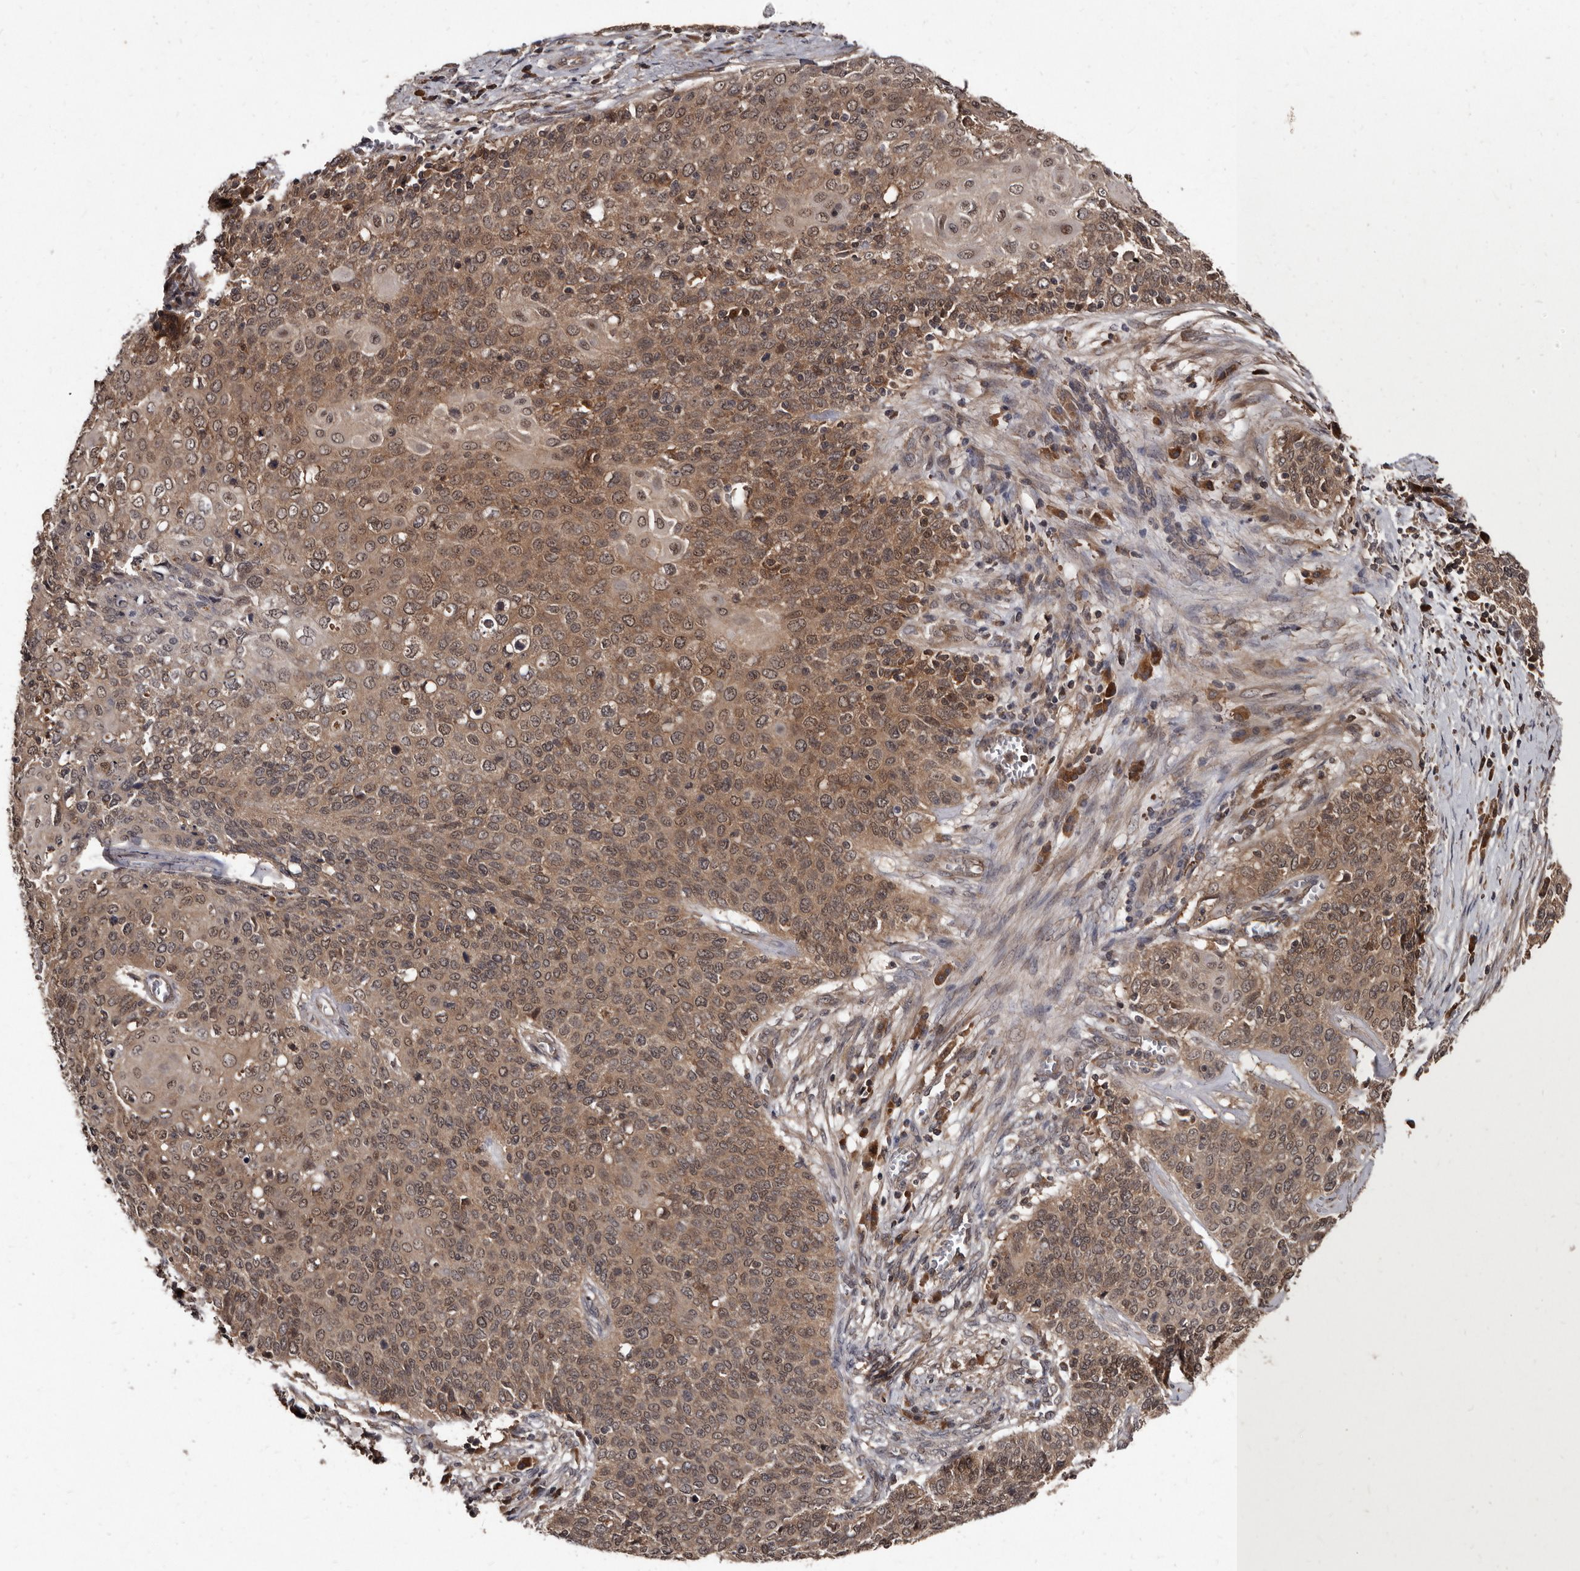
{"staining": {"intensity": "moderate", "quantity": ">75%", "location": "cytoplasmic/membranous,nuclear"}, "tissue": "cervical cancer", "cell_type": "Tumor cells", "image_type": "cancer", "snomed": [{"axis": "morphology", "description": "Squamous cell carcinoma, NOS"}, {"axis": "topography", "description": "Cervix"}], "caption": "About >75% of tumor cells in human cervical squamous cell carcinoma reveal moderate cytoplasmic/membranous and nuclear protein staining as visualized by brown immunohistochemical staining.", "gene": "PMVK", "patient": {"sex": "female", "age": 39}}